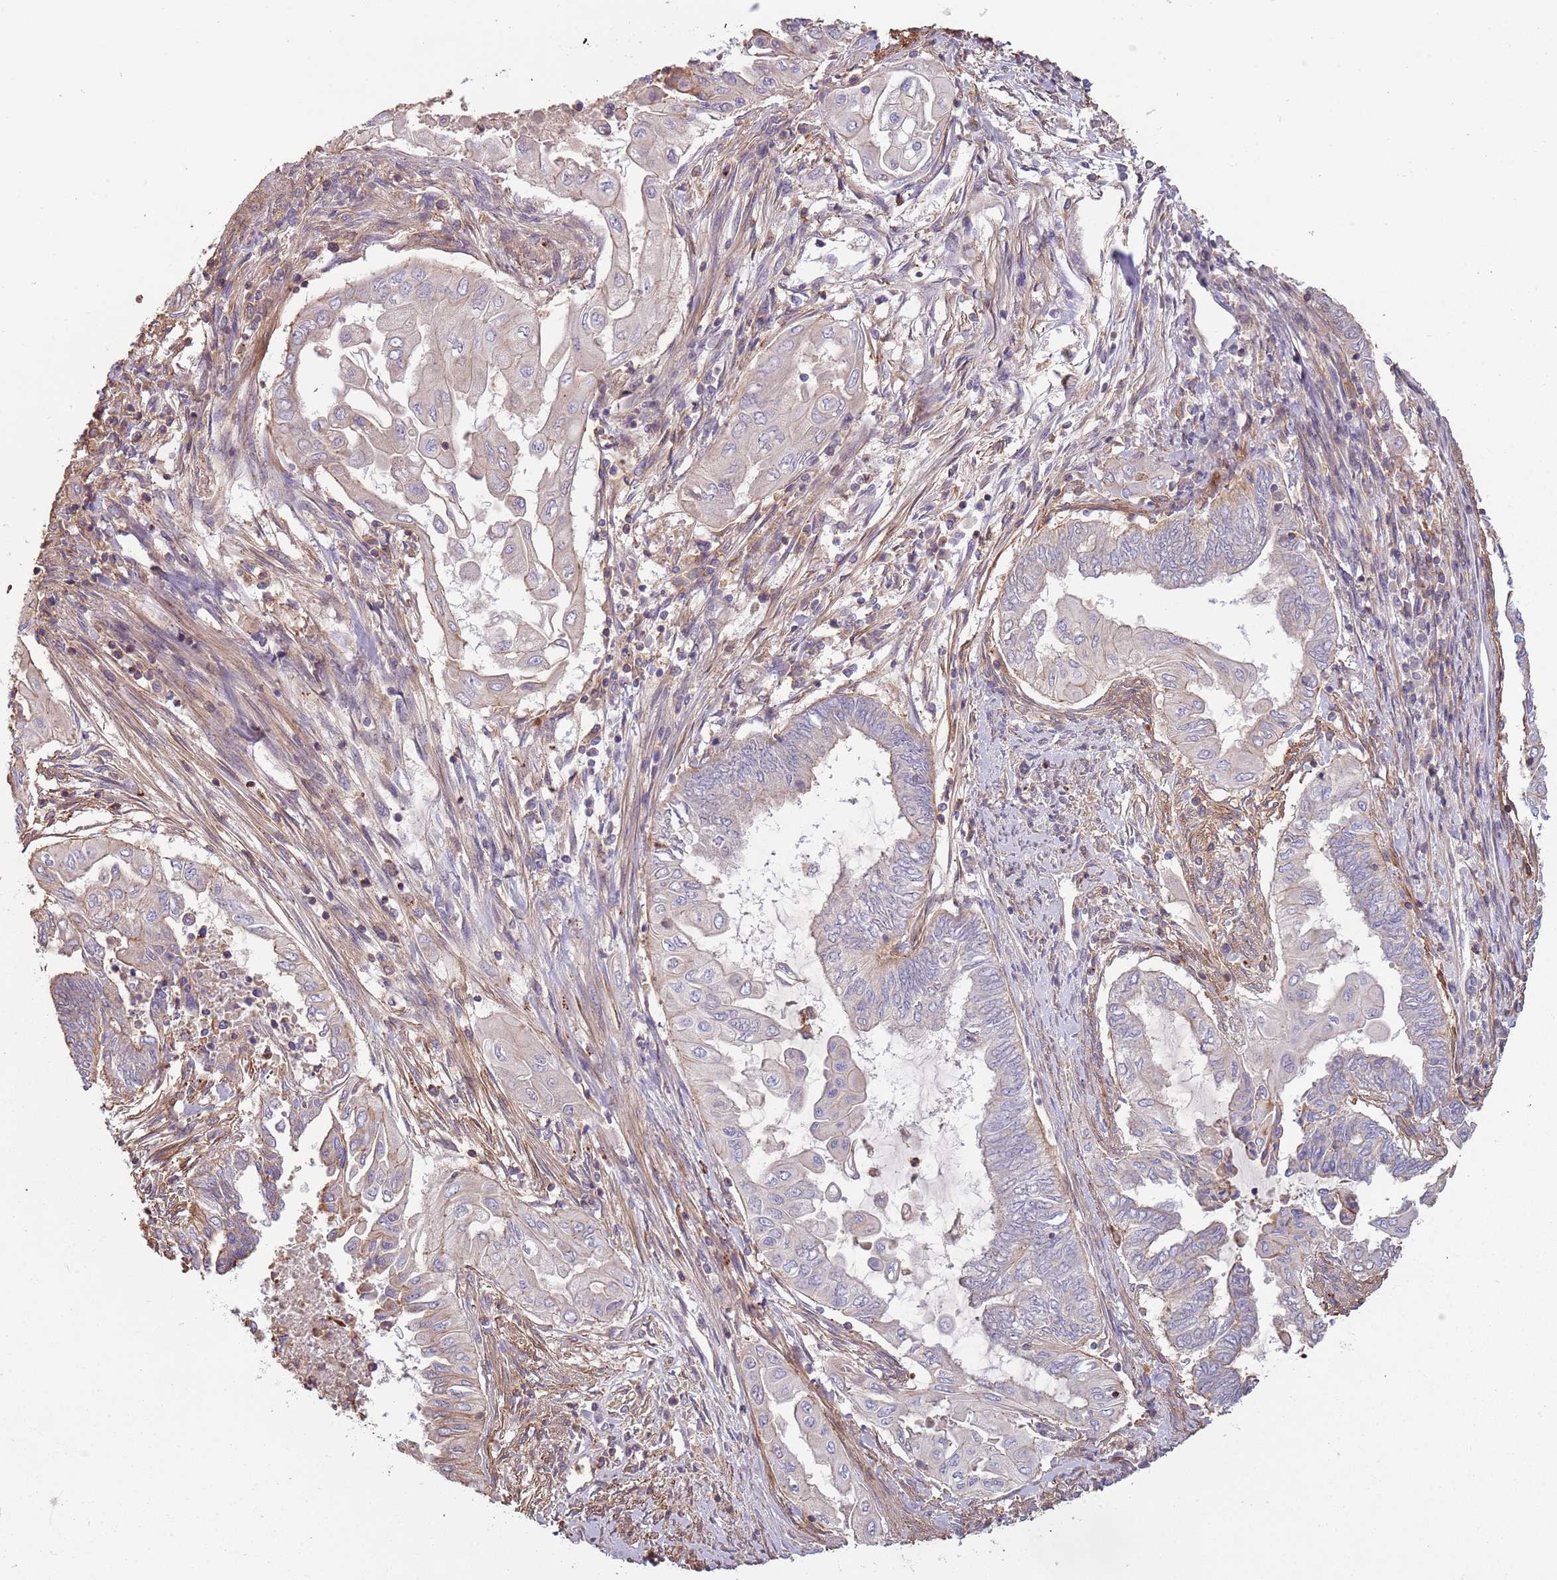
{"staining": {"intensity": "moderate", "quantity": "<25%", "location": "cytoplasmic/membranous"}, "tissue": "endometrial cancer", "cell_type": "Tumor cells", "image_type": "cancer", "snomed": [{"axis": "morphology", "description": "Adenocarcinoma, NOS"}, {"axis": "topography", "description": "Uterus"}, {"axis": "topography", "description": "Endometrium"}], "caption": "Protein expression analysis of endometrial cancer (adenocarcinoma) exhibits moderate cytoplasmic/membranous staining in approximately <25% of tumor cells. Using DAB (3,3'-diaminobenzidine) (brown) and hematoxylin (blue) stains, captured at high magnification using brightfield microscopy.", "gene": "FECH", "patient": {"sex": "female", "age": 70}}